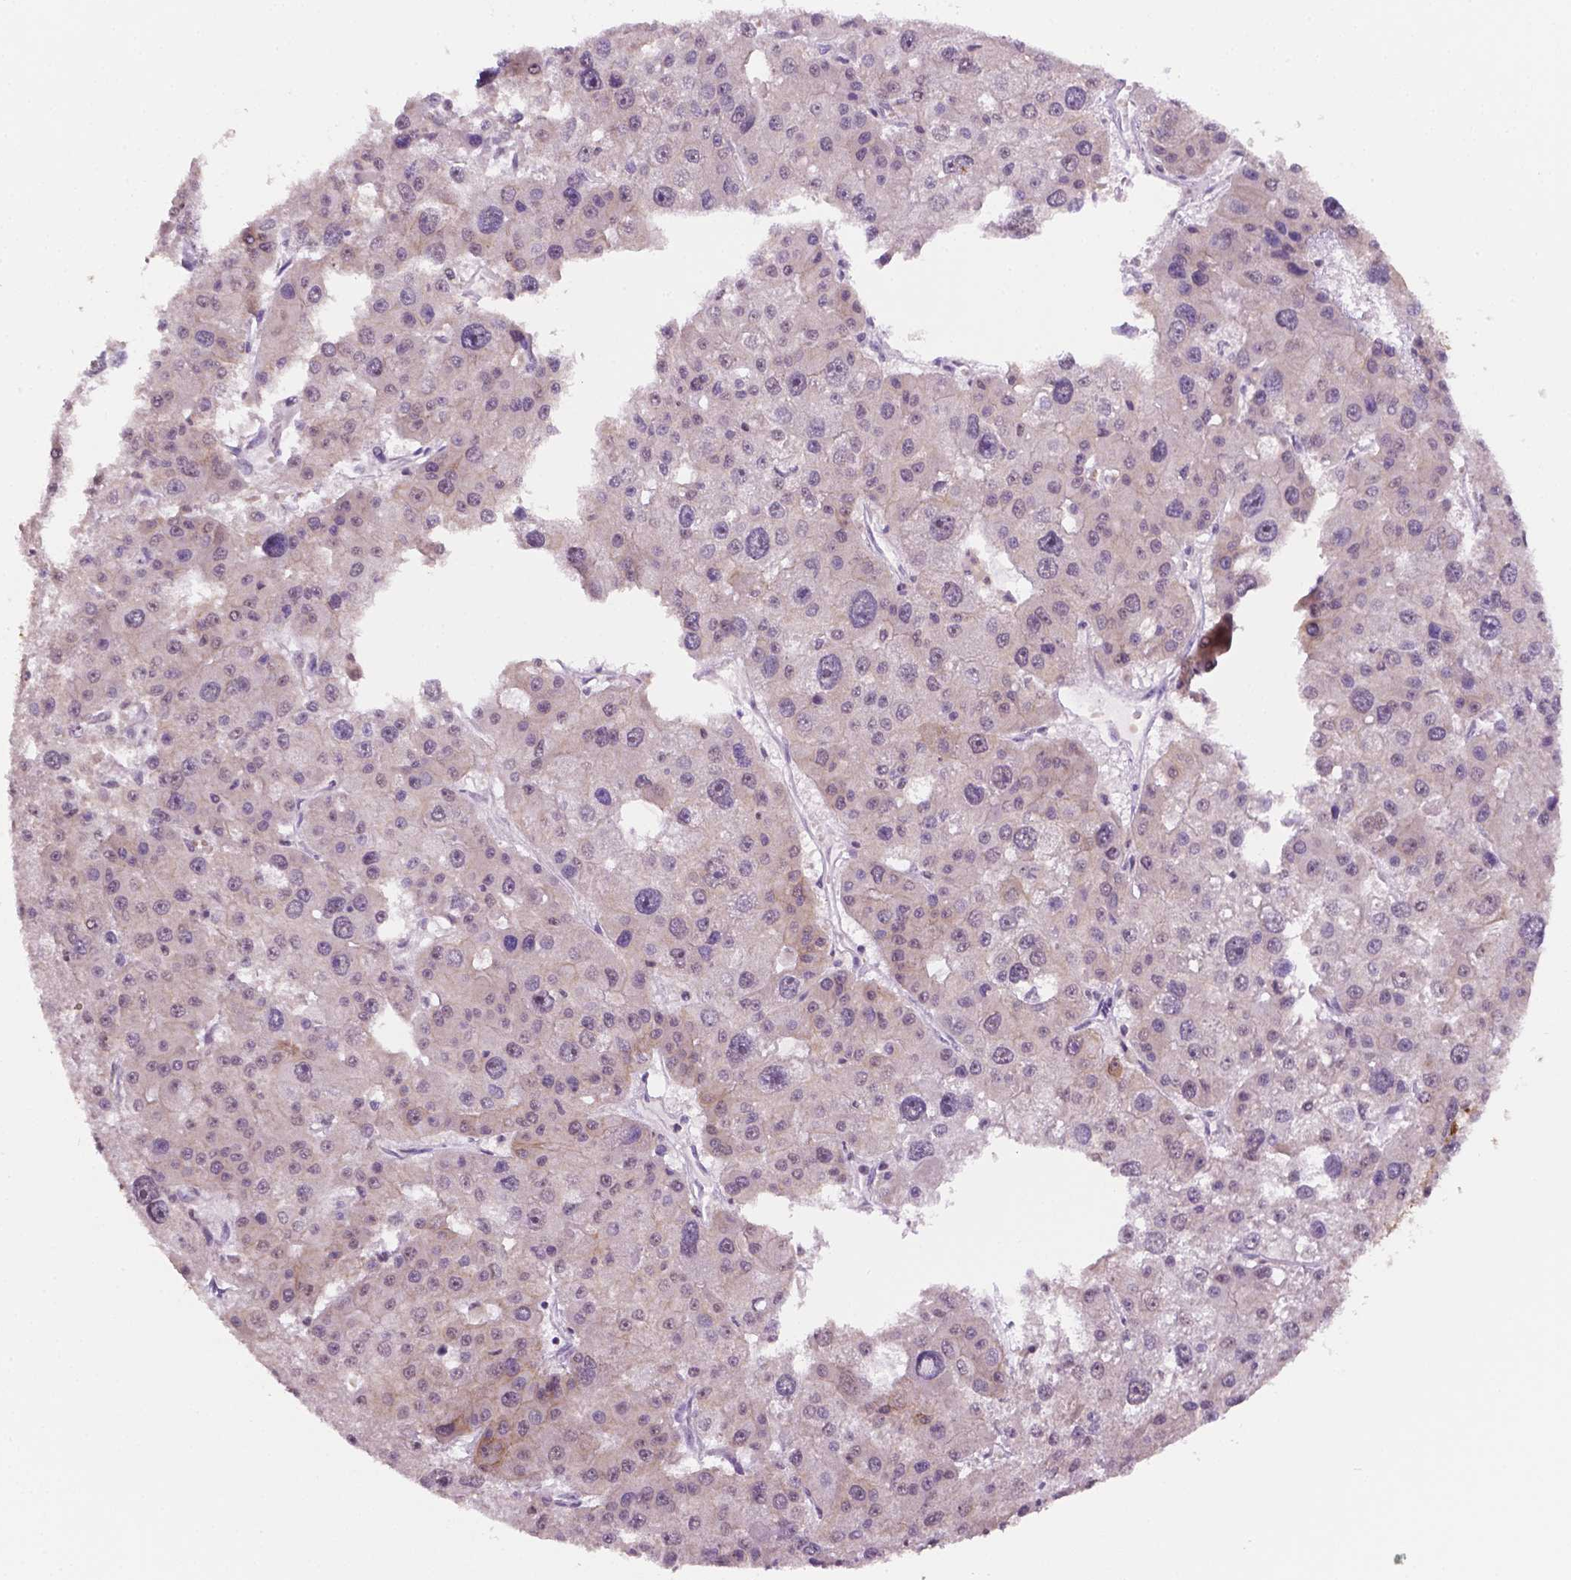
{"staining": {"intensity": "weak", "quantity": "<25%", "location": "cytoplasmic/membranous"}, "tissue": "liver cancer", "cell_type": "Tumor cells", "image_type": "cancer", "snomed": [{"axis": "morphology", "description": "Carcinoma, Hepatocellular, NOS"}, {"axis": "topography", "description": "Liver"}], "caption": "An immunohistochemistry (IHC) photomicrograph of liver cancer is shown. There is no staining in tumor cells of liver cancer.", "gene": "SHLD3", "patient": {"sex": "male", "age": 73}}